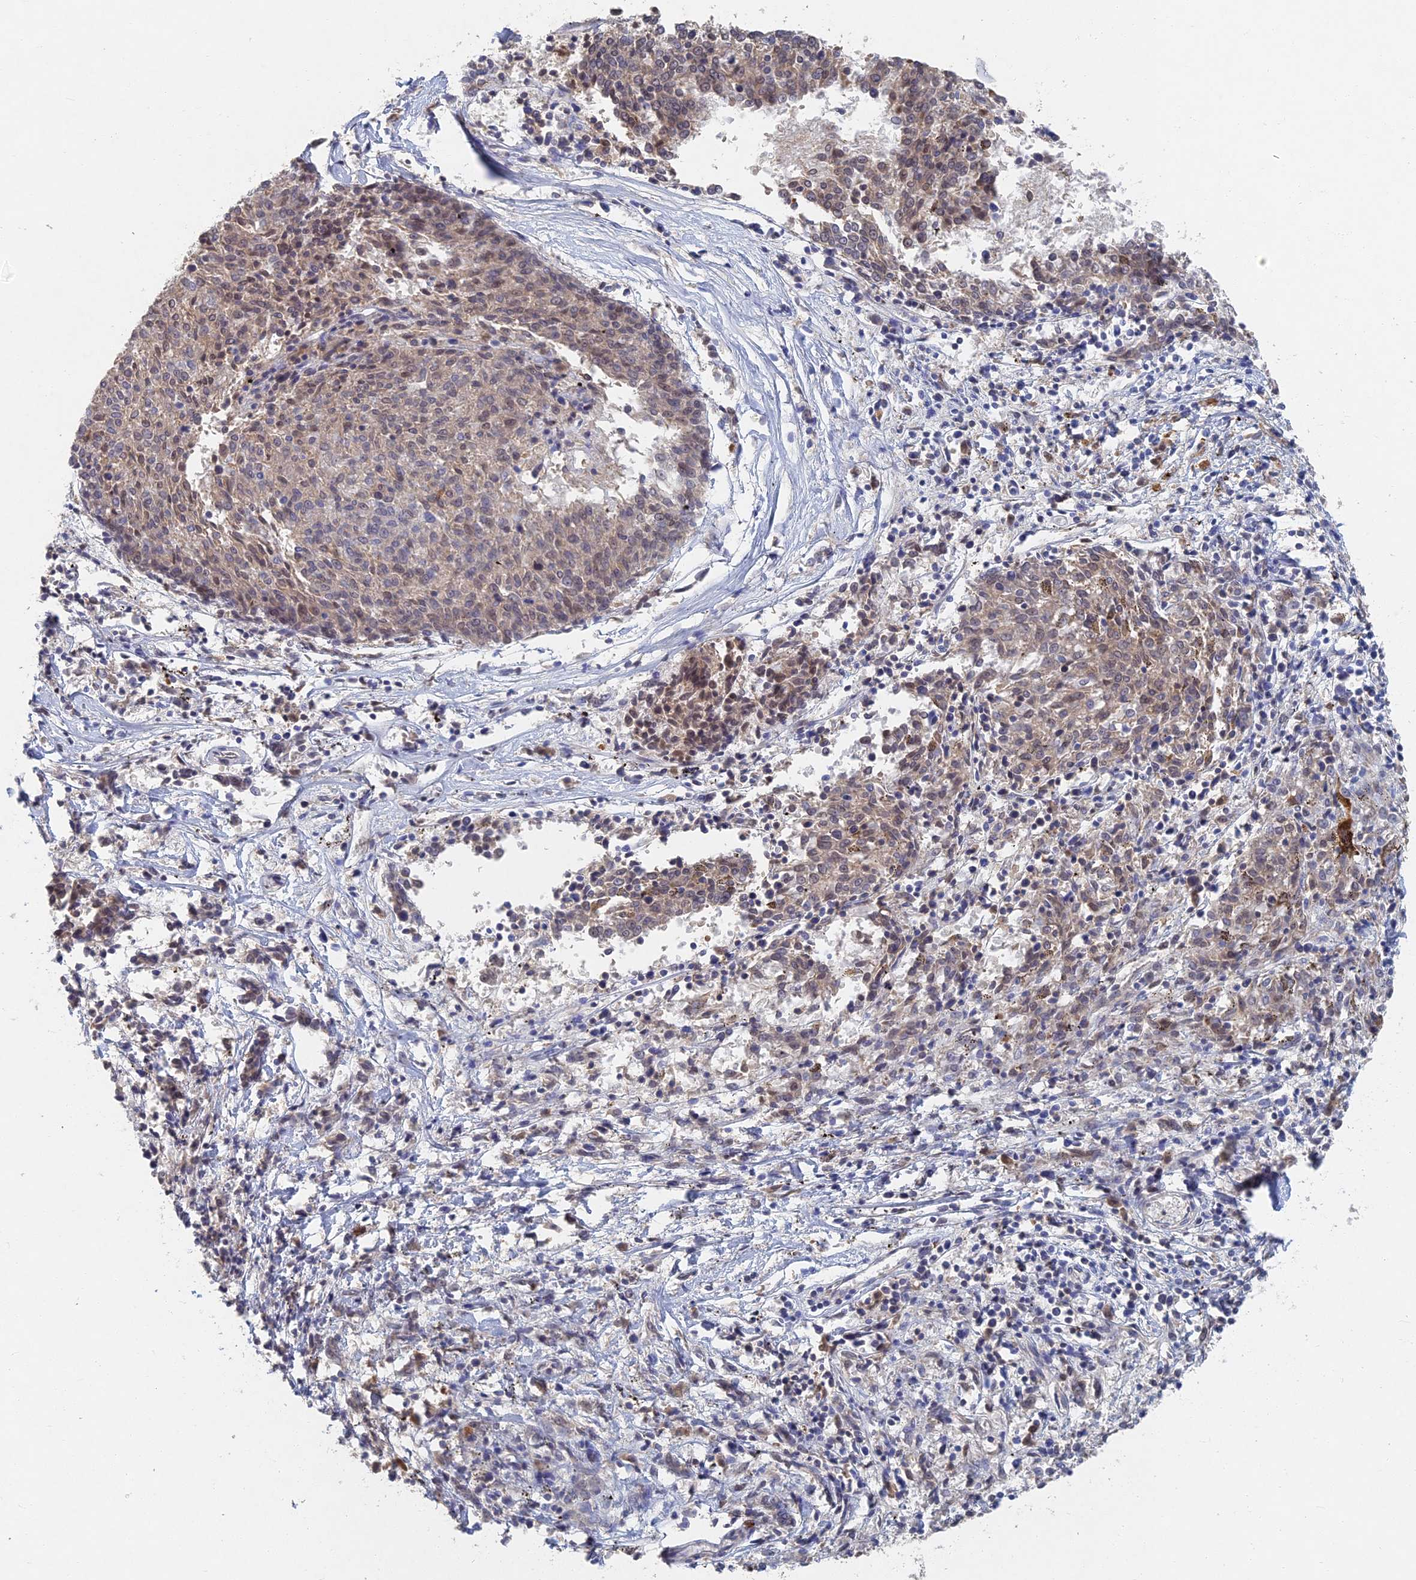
{"staining": {"intensity": "weak", "quantity": "25%-75%", "location": "nuclear"}, "tissue": "melanoma", "cell_type": "Tumor cells", "image_type": "cancer", "snomed": [{"axis": "morphology", "description": "Malignant melanoma, NOS"}, {"axis": "topography", "description": "Skin"}], "caption": "An immunohistochemistry (IHC) micrograph of tumor tissue is shown. Protein staining in brown shows weak nuclear positivity in malignant melanoma within tumor cells.", "gene": "GNA15", "patient": {"sex": "female", "age": 72}}